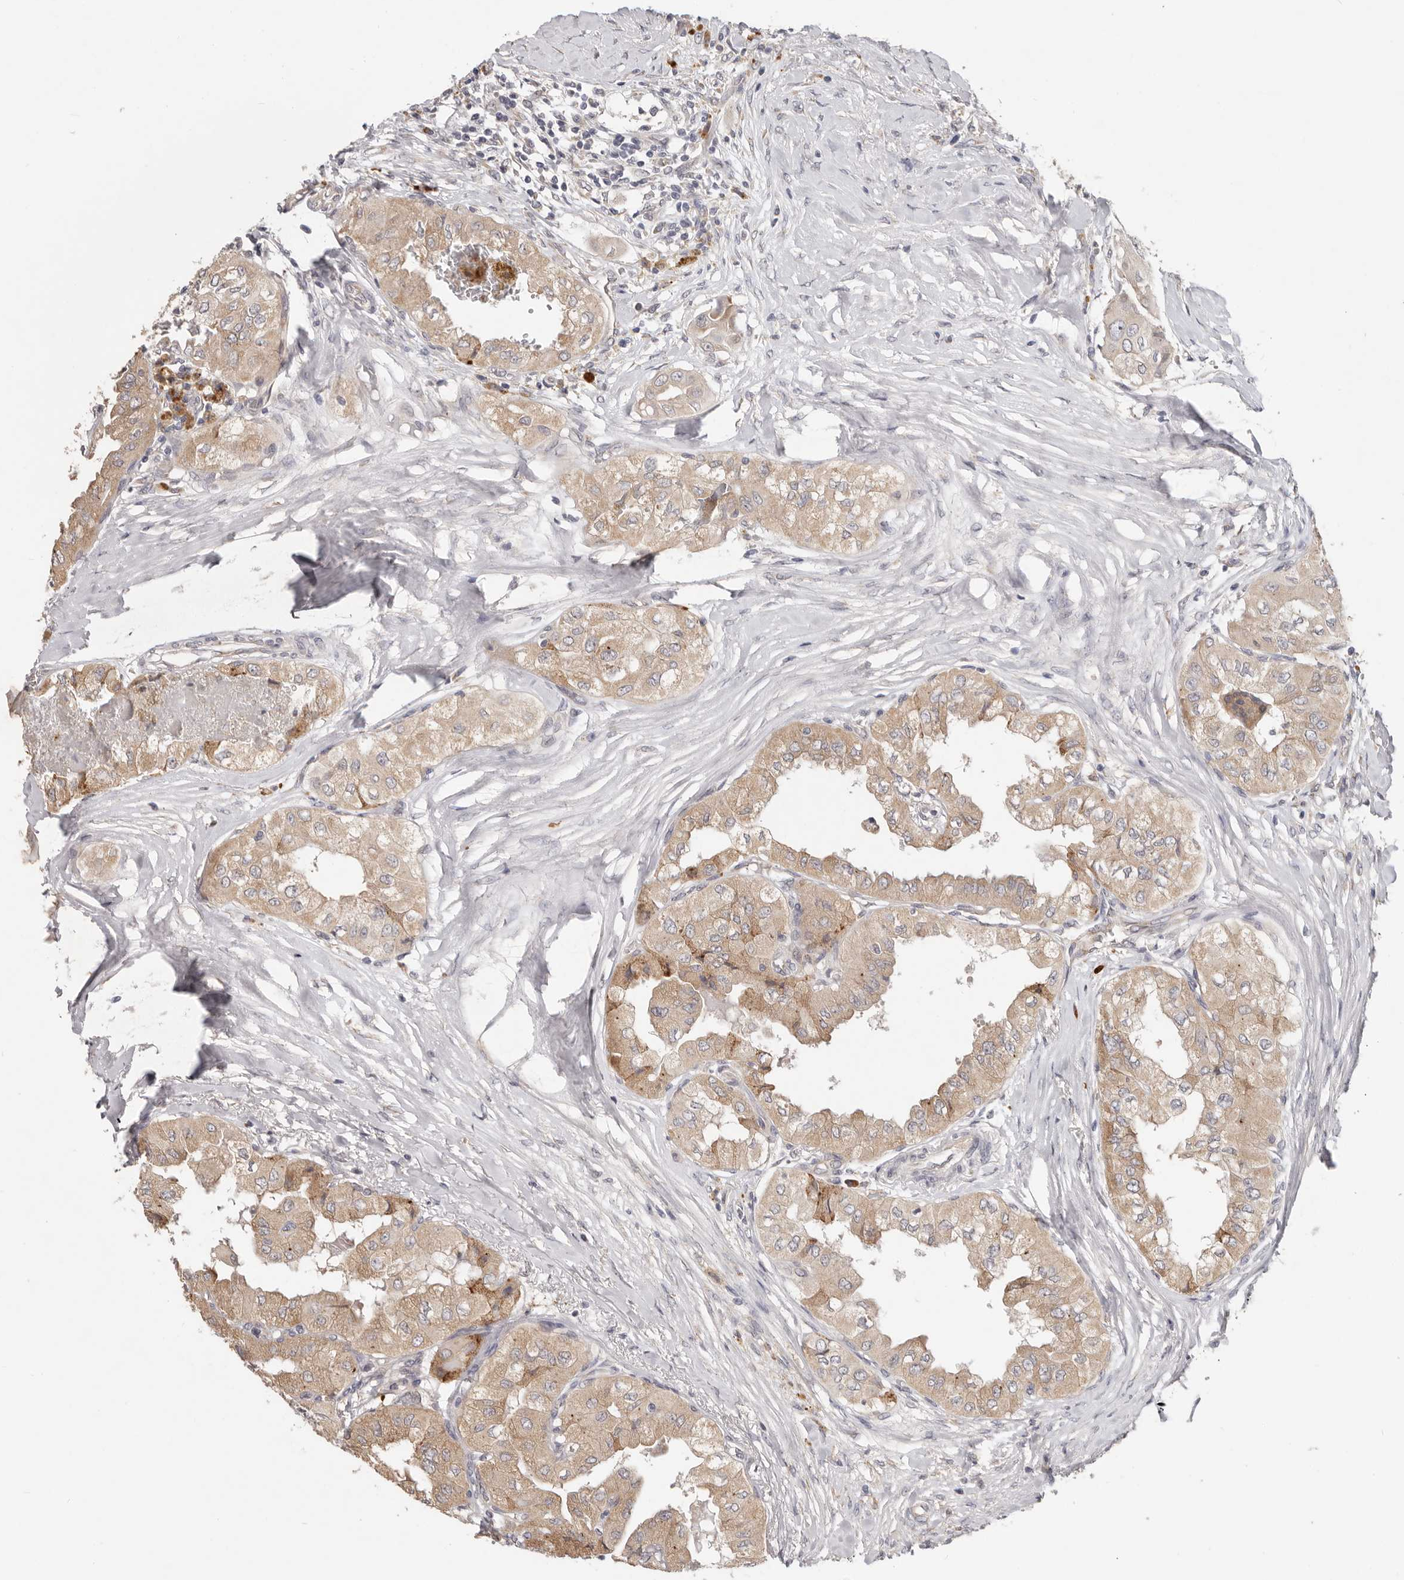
{"staining": {"intensity": "weak", "quantity": ">75%", "location": "cytoplasmic/membranous"}, "tissue": "thyroid cancer", "cell_type": "Tumor cells", "image_type": "cancer", "snomed": [{"axis": "morphology", "description": "Papillary adenocarcinoma, NOS"}, {"axis": "topography", "description": "Thyroid gland"}], "caption": "Weak cytoplasmic/membranous expression is present in about >75% of tumor cells in thyroid cancer (papillary adenocarcinoma). The protein is stained brown, and the nuclei are stained in blue (DAB (3,3'-diaminobenzidine) IHC with brightfield microscopy, high magnification).", "gene": "WDR77", "patient": {"sex": "female", "age": 59}}